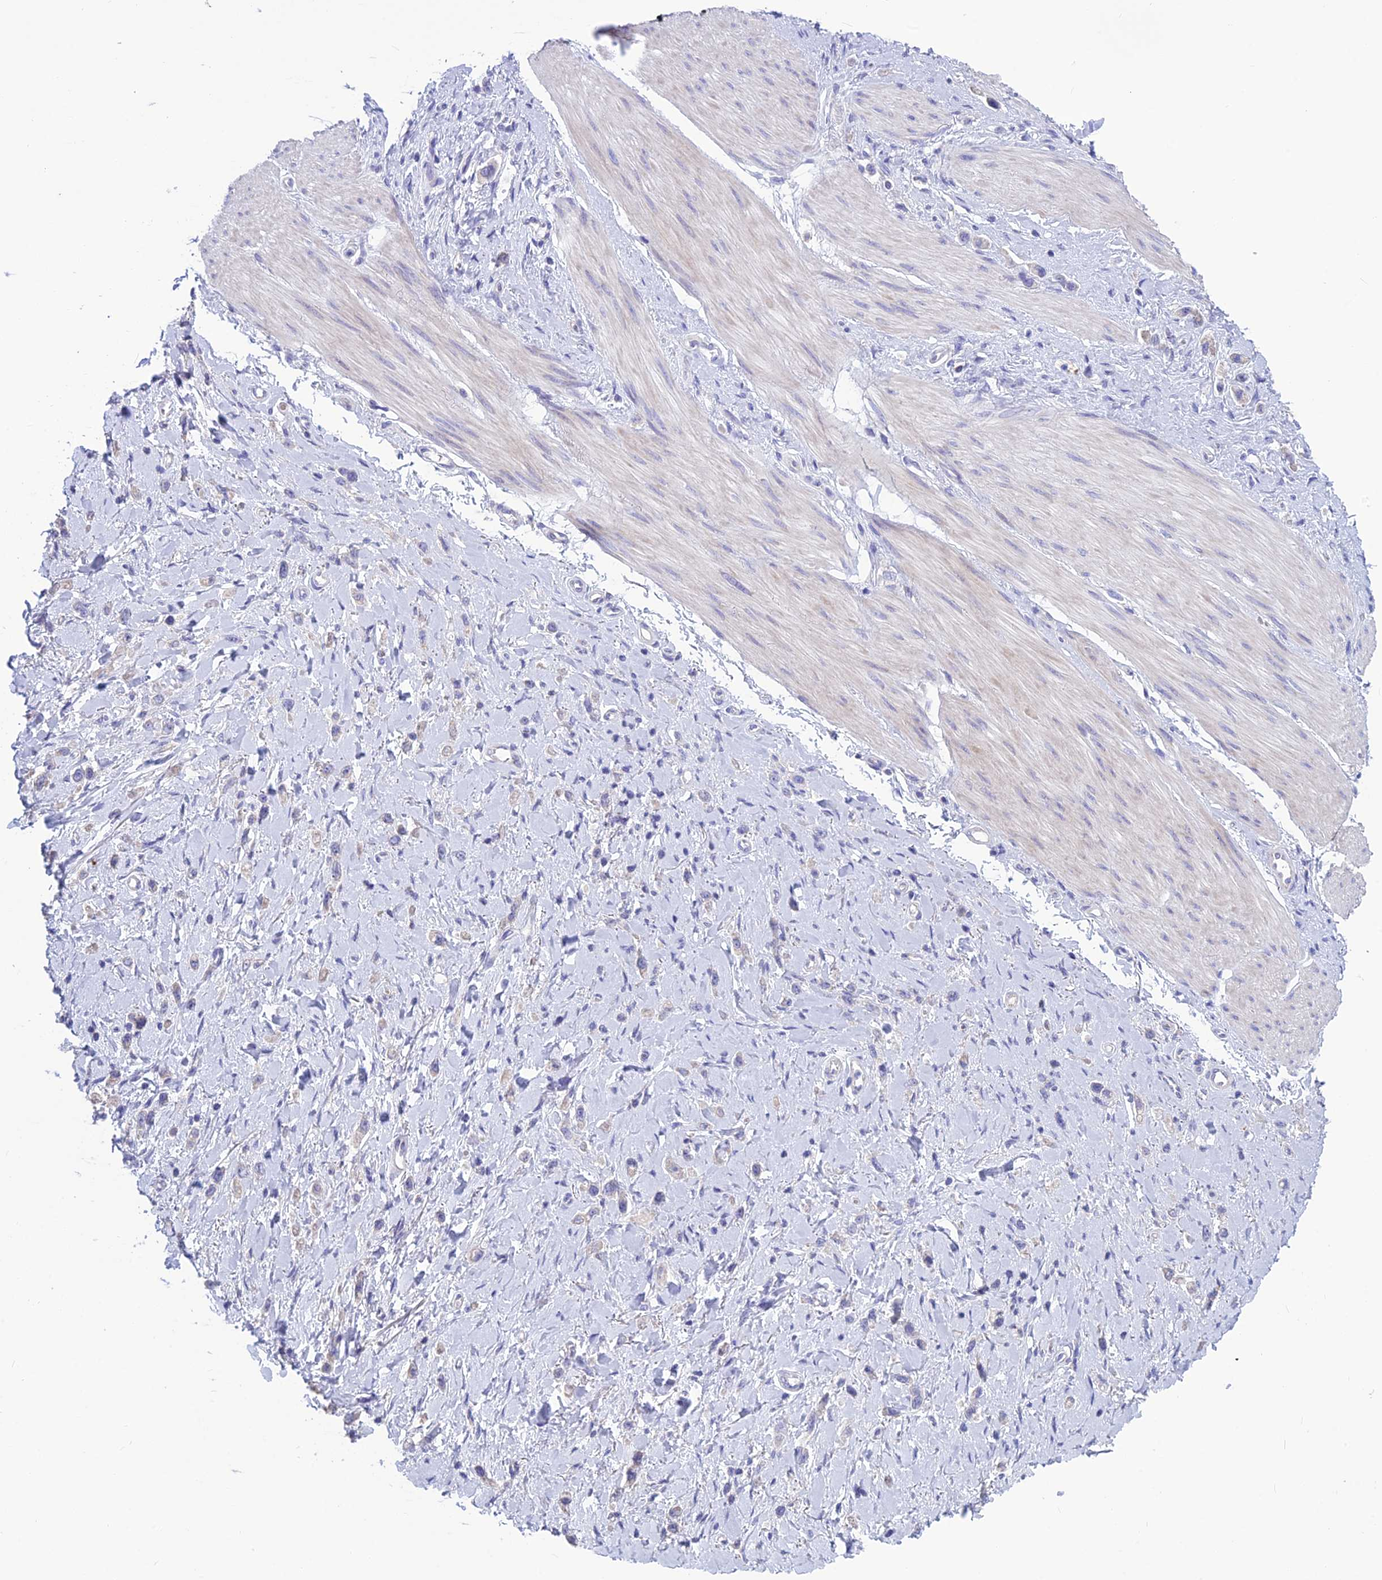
{"staining": {"intensity": "negative", "quantity": "none", "location": "none"}, "tissue": "stomach cancer", "cell_type": "Tumor cells", "image_type": "cancer", "snomed": [{"axis": "morphology", "description": "Adenocarcinoma, NOS"}, {"axis": "topography", "description": "Stomach"}], "caption": "Immunohistochemical staining of human adenocarcinoma (stomach) displays no significant expression in tumor cells.", "gene": "BHMT2", "patient": {"sex": "female", "age": 65}}